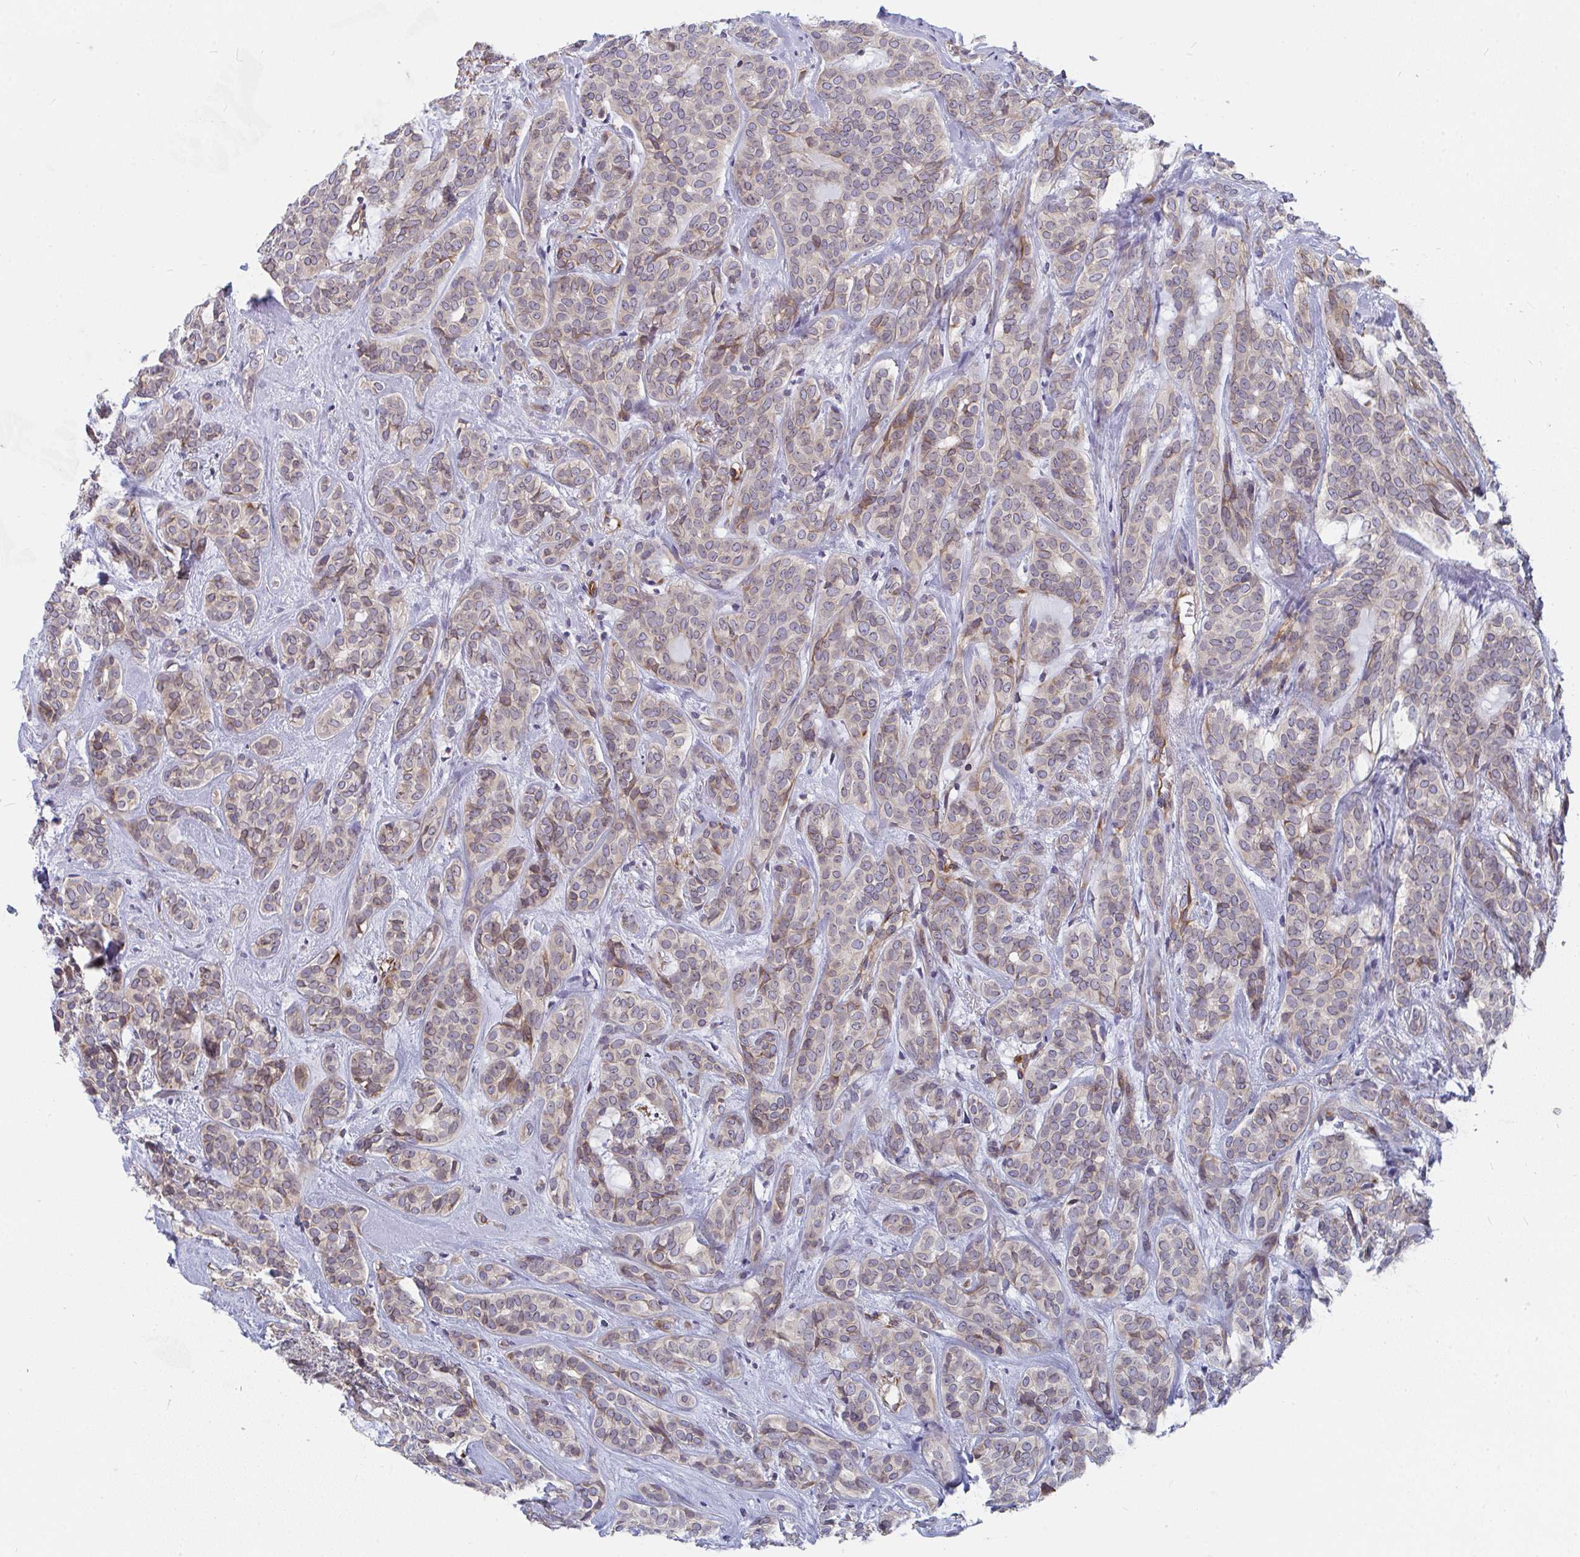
{"staining": {"intensity": "moderate", "quantity": "<25%", "location": "cytoplasmic/membranous"}, "tissue": "head and neck cancer", "cell_type": "Tumor cells", "image_type": "cancer", "snomed": [{"axis": "morphology", "description": "Adenocarcinoma, NOS"}, {"axis": "topography", "description": "Head-Neck"}], "caption": "Tumor cells display moderate cytoplasmic/membranous staining in approximately <25% of cells in head and neck adenocarcinoma.", "gene": "EIF1AD", "patient": {"sex": "female", "age": 57}}